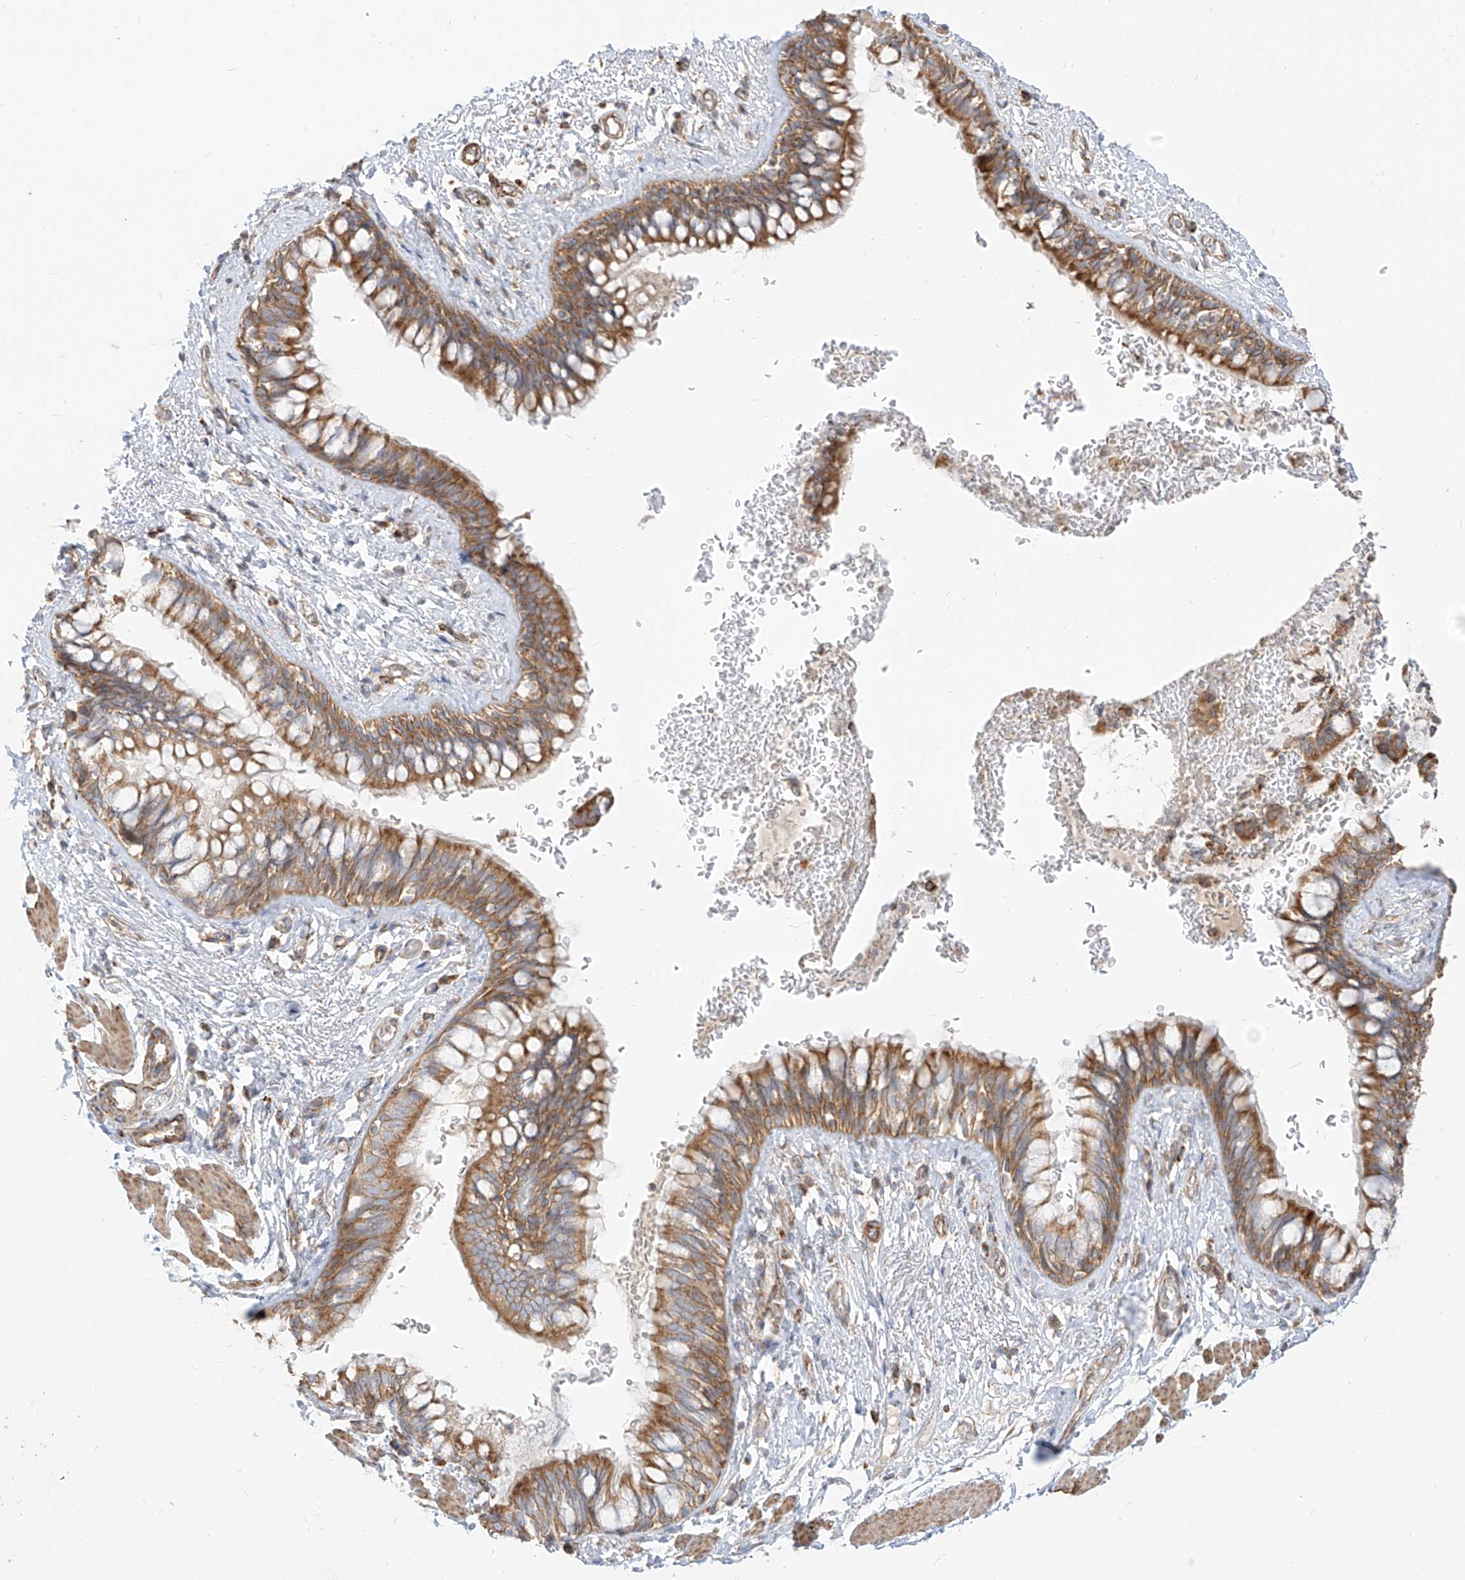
{"staining": {"intensity": "moderate", "quantity": ">75%", "location": "cytoplasmic/membranous"}, "tissue": "bronchus", "cell_type": "Respiratory epithelial cells", "image_type": "normal", "snomed": [{"axis": "morphology", "description": "Normal tissue, NOS"}, {"axis": "topography", "description": "Cartilage tissue"}, {"axis": "topography", "description": "Bronchus"}], "caption": "Brown immunohistochemical staining in benign human bronchus exhibits moderate cytoplasmic/membranous positivity in about >75% of respiratory epithelial cells. (DAB = brown stain, brightfield microscopy at high magnification).", "gene": "PLCL1", "patient": {"sex": "female", "age": 36}}